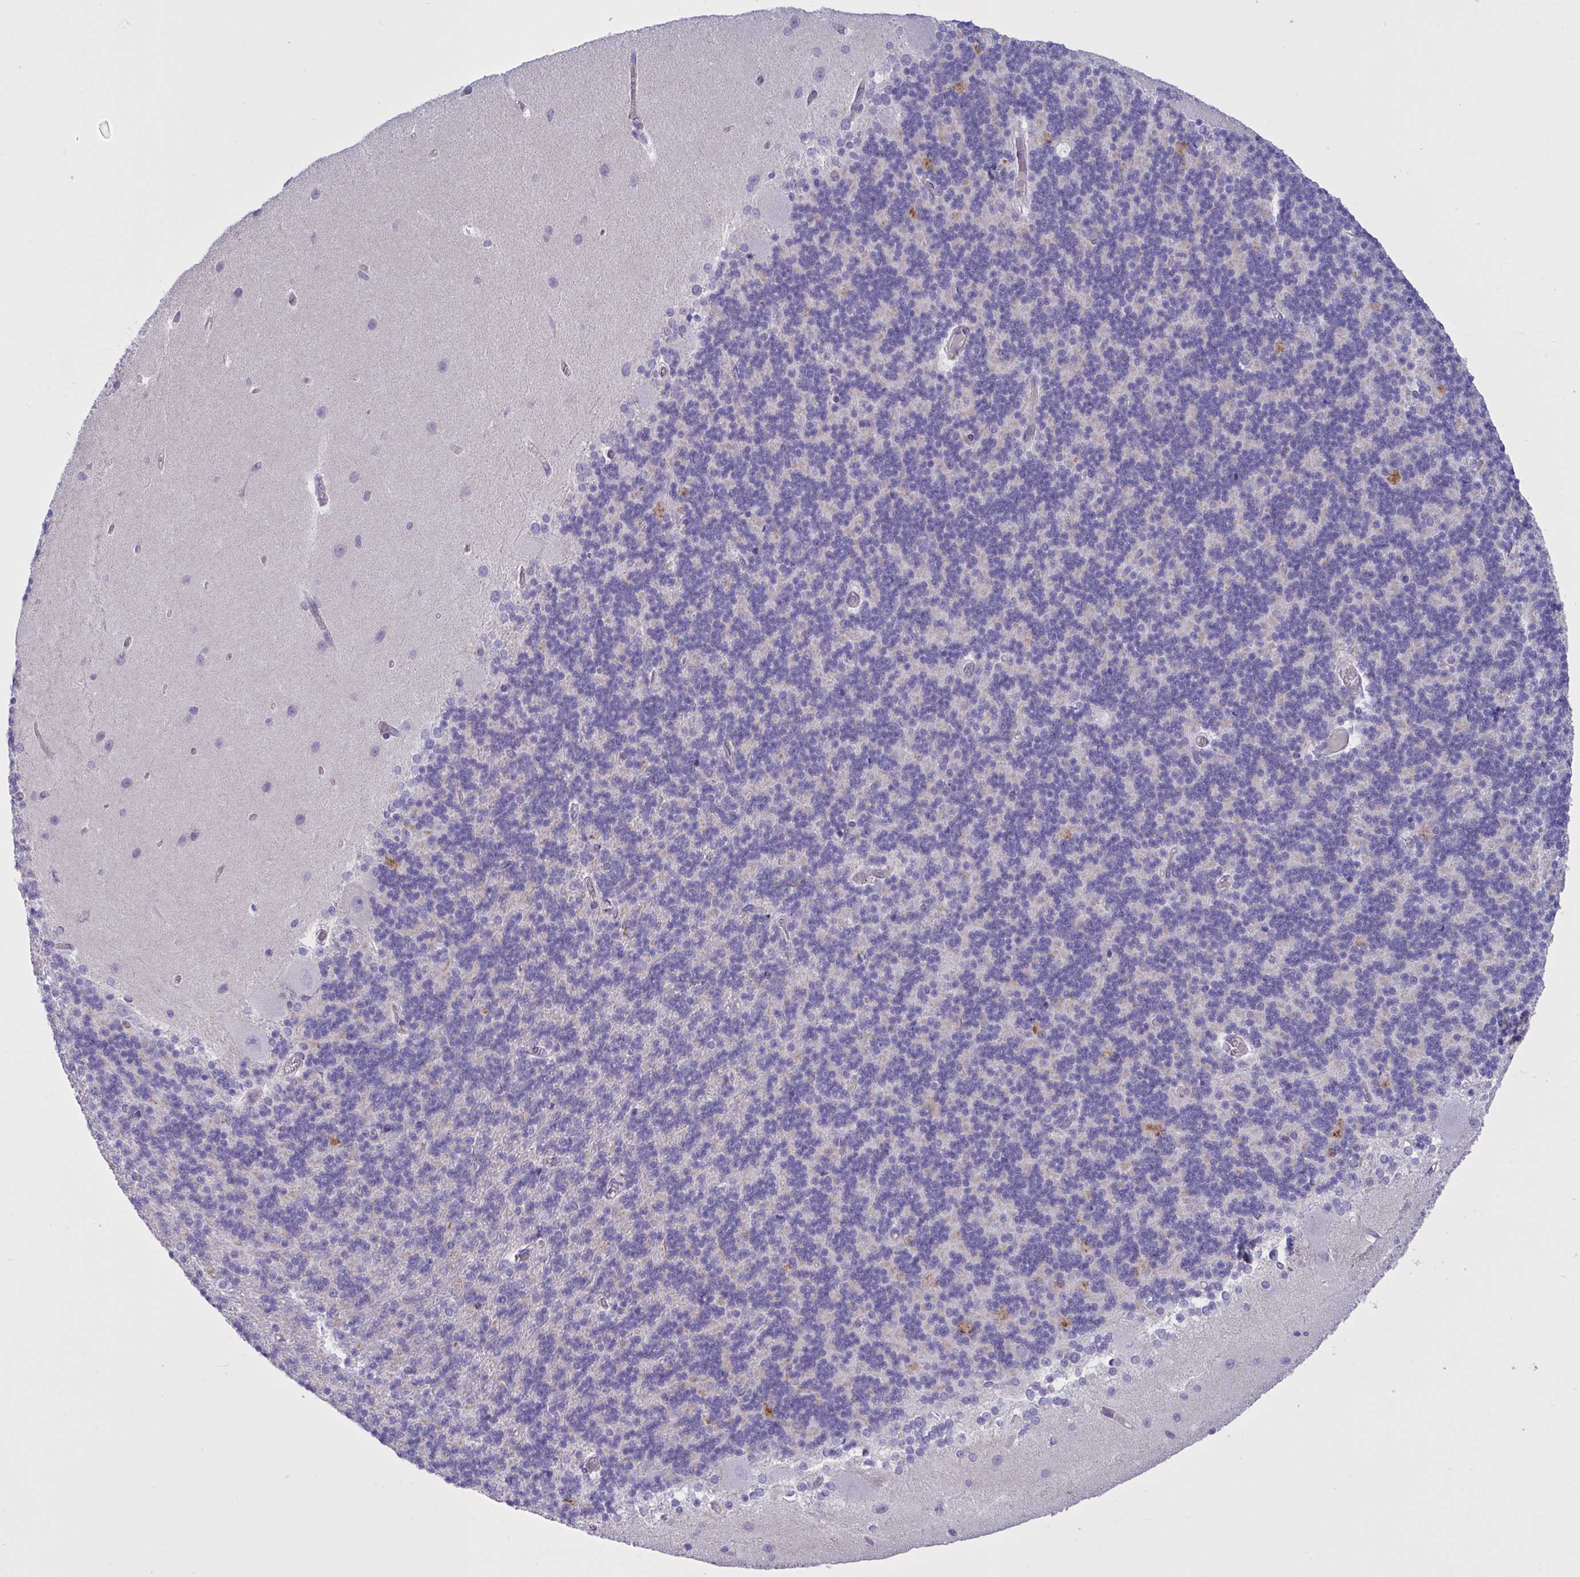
{"staining": {"intensity": "negative", "quantity": "none", "location": "none"}, "tissue": "cerebellum", "cell_type": "Cells in granular layer", "image_type": "normal", "snomed": [{"axis": "morphology", "description": "Normal tissue, NOS"}, {"axis": "topography", "description": "Cerebellum"}], "caption": "Immunohistochemical staining of unremarkable cerebellum displays no significant expression in cells in granular layer. The staining was performed using DAB to visualize the protein expression in brown, while the nuclei were stained in blue with hematoxylin (Magnification: 20x).", "gene": "SLC66A1", "patient": {"sex": "female", "age": 54}}